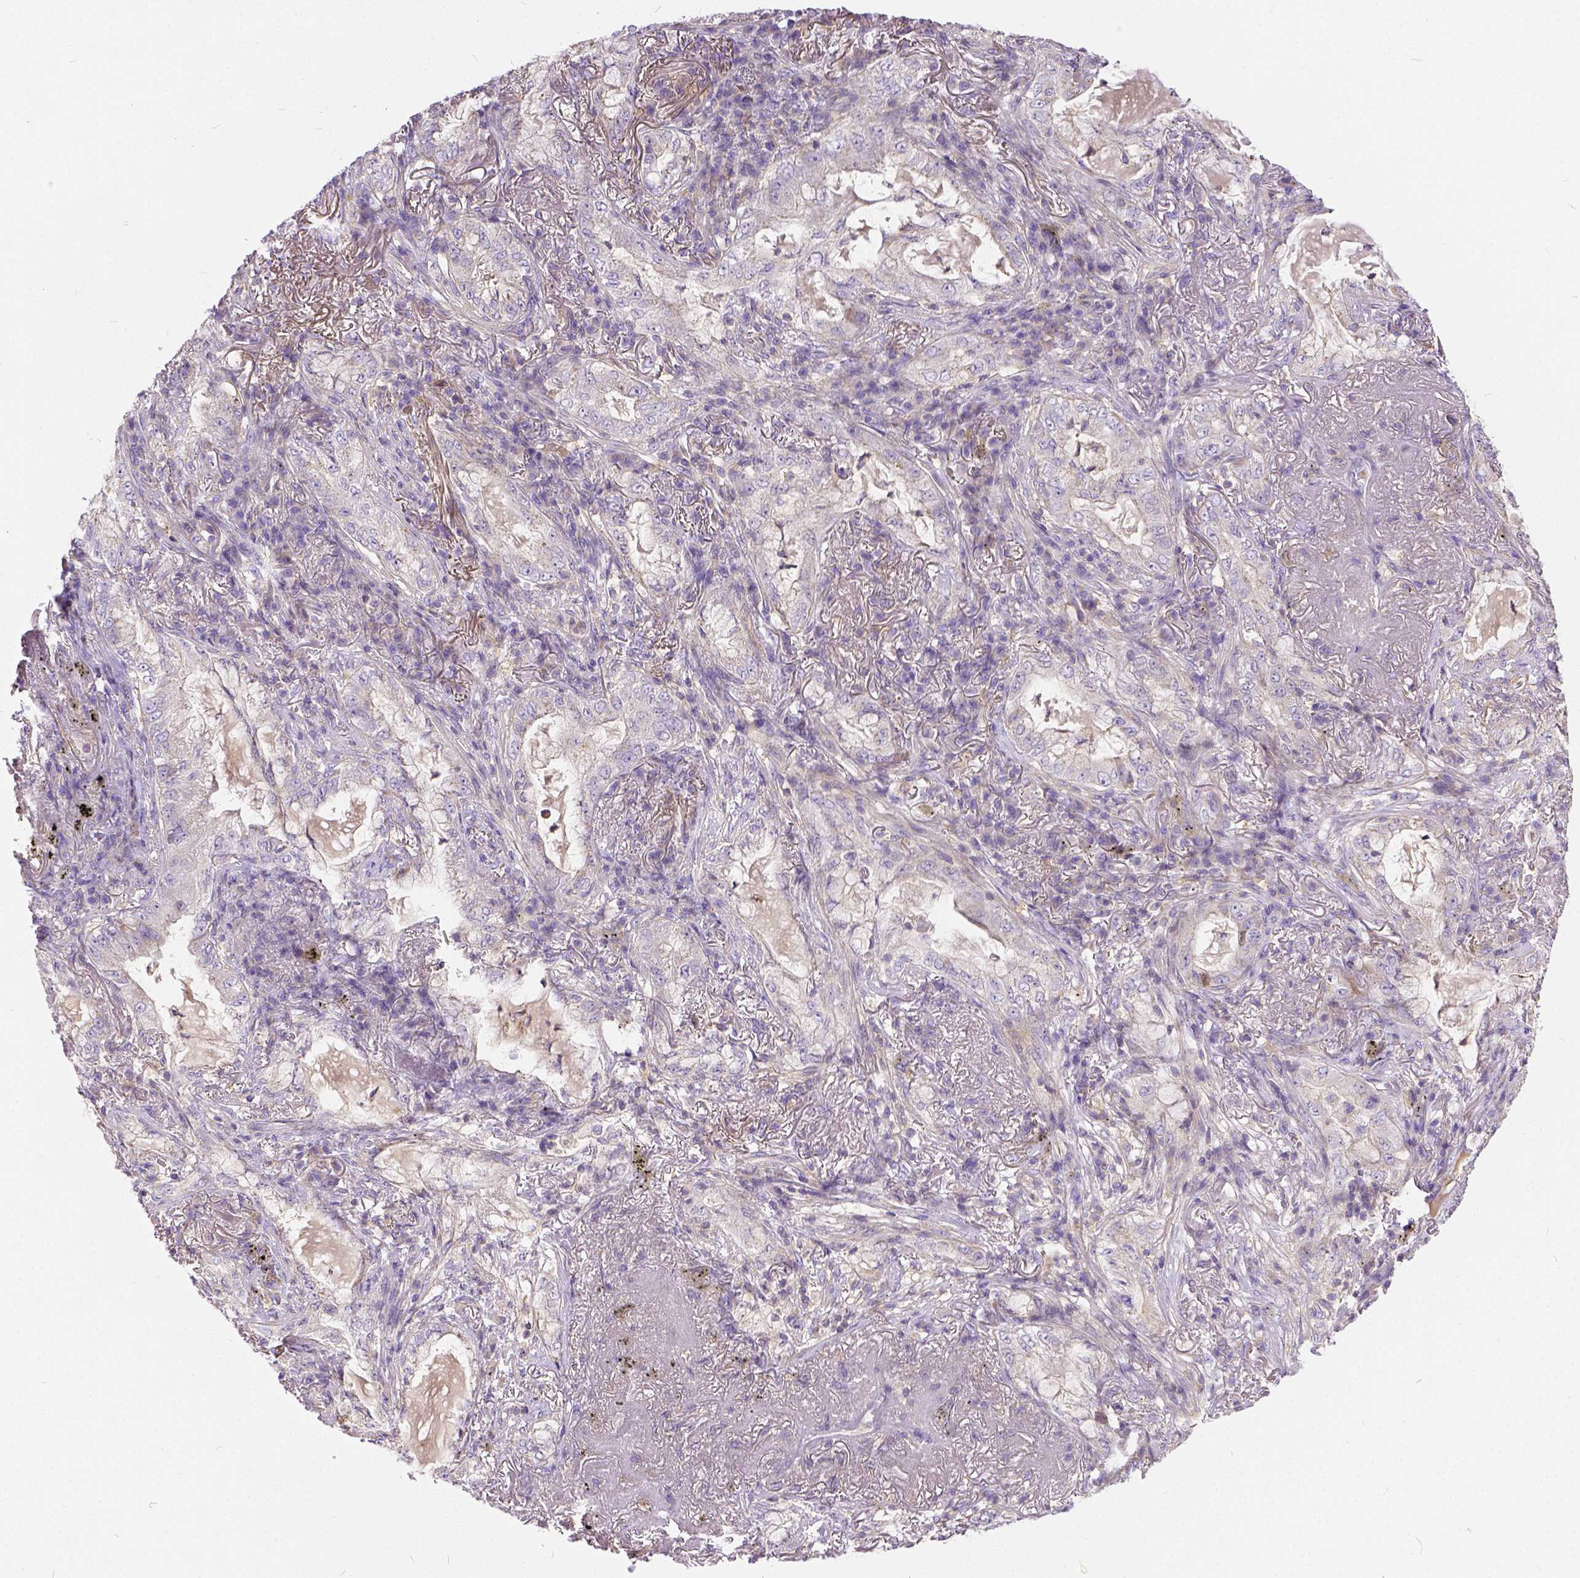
{"staining": {"intensity": "negative", "quantity": "none", "location": "none"}, "tissue": "lung cancer", "cell_type": "Tumor cells", "image_type": "cancer", "snomed": [{"axis": "morphology", "description": "Adenocarcinoma, NOS"}, {"axis": "topography", "description": "Lung"}], "caption": "A photomicrograph of lung cancer stained for a protein shows no brown staining in tumor cells.", "gene": "CADM4", "patient": {"sex": "female", "age": 73}}